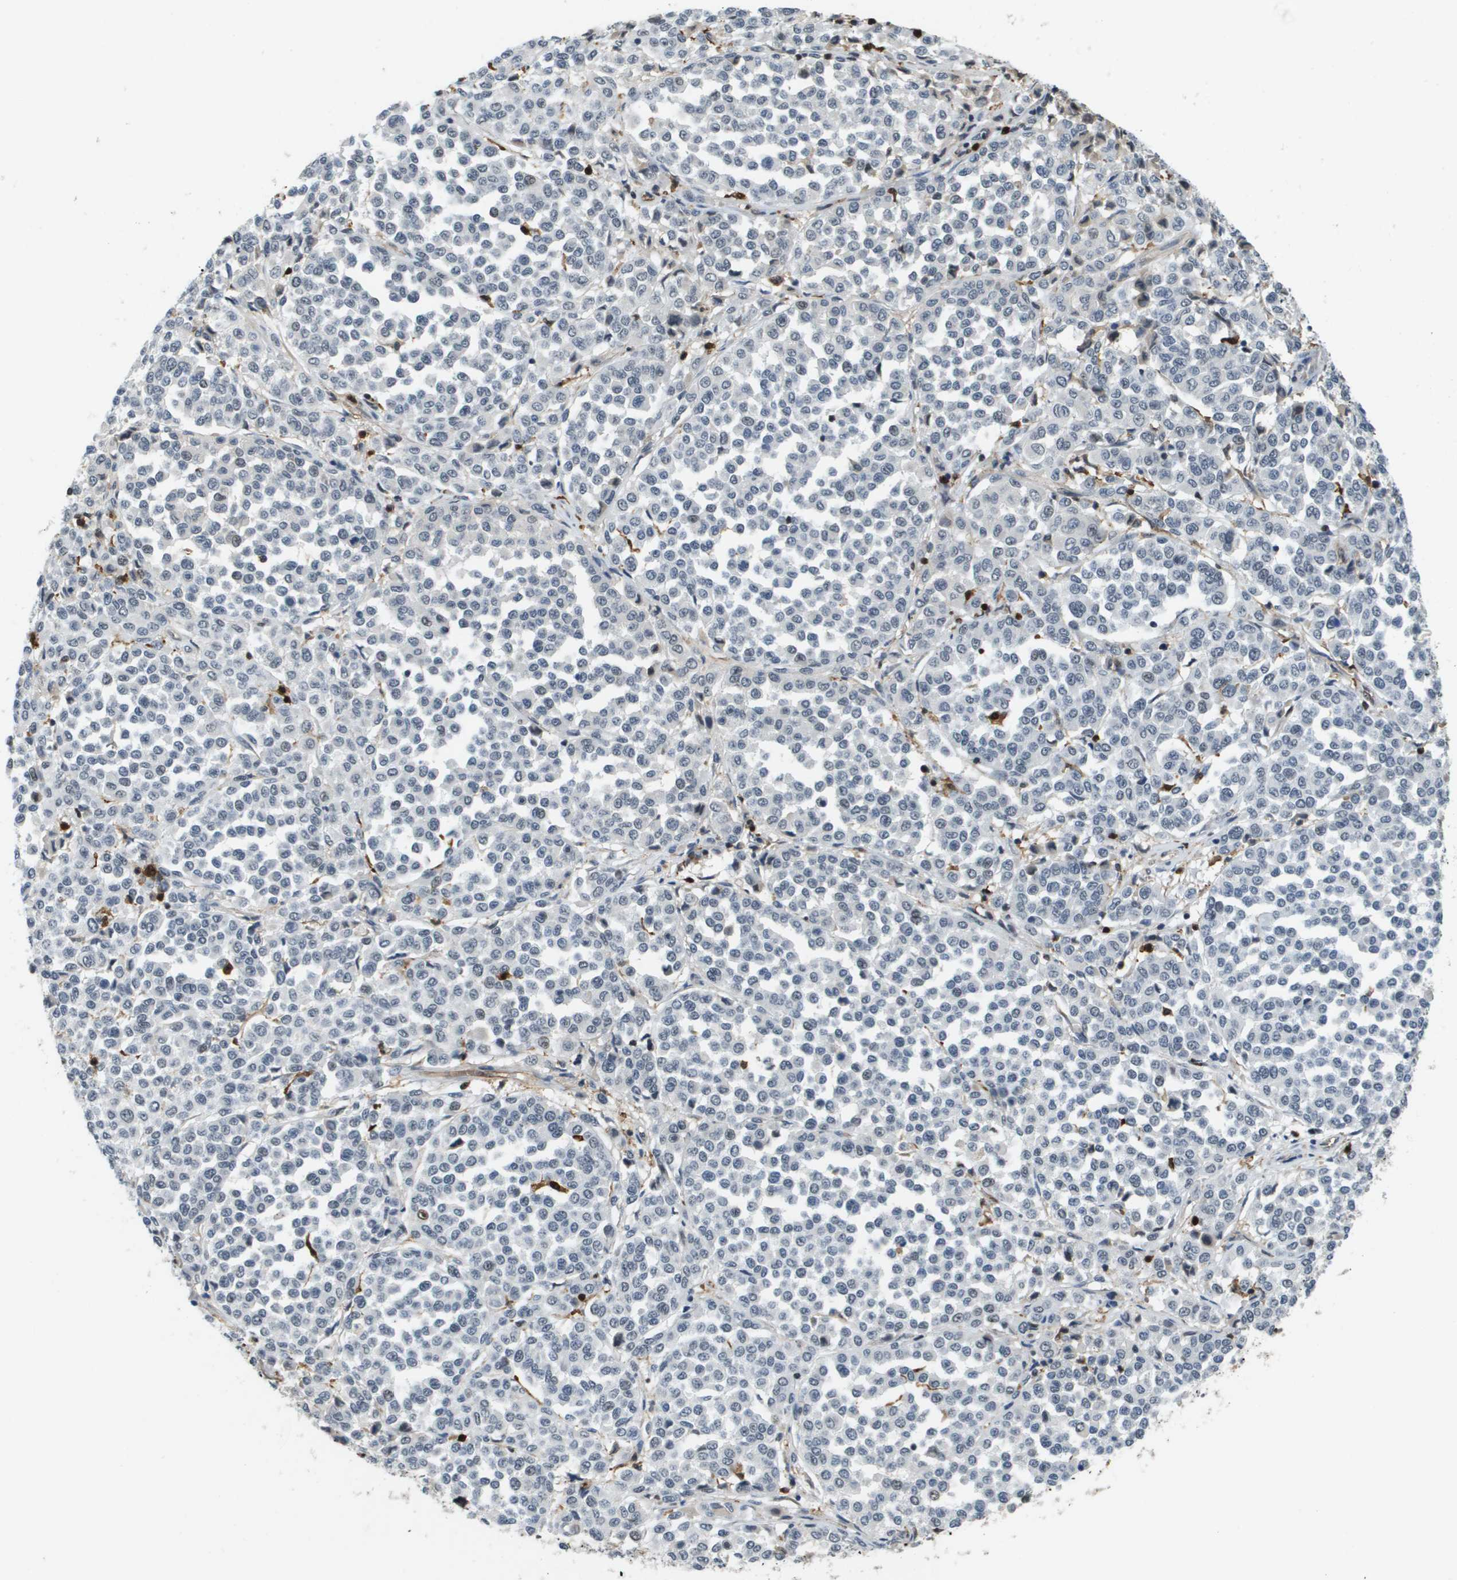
{"staining": {"intensity": "negative", "quantity": "none", "location": "none"}, "tissue": "melanoma", "cell_type": "Tumor cells", "image_type": "cancer", "snomed": [{"axis": "morphology", "description": "Malignant melanoma, Metastatic site"}, {"axis": "topography", "description": "Pancreas"}], "caption": "This is a micrograph of immunohistochemistry staining of melanoma, which shows no expression in tumor cells. (Immunohistochemistry (ihc), brightfield microscopy, high magnification).", "gene": "EP400", "patient": {"sex": "female", "age": 30}}